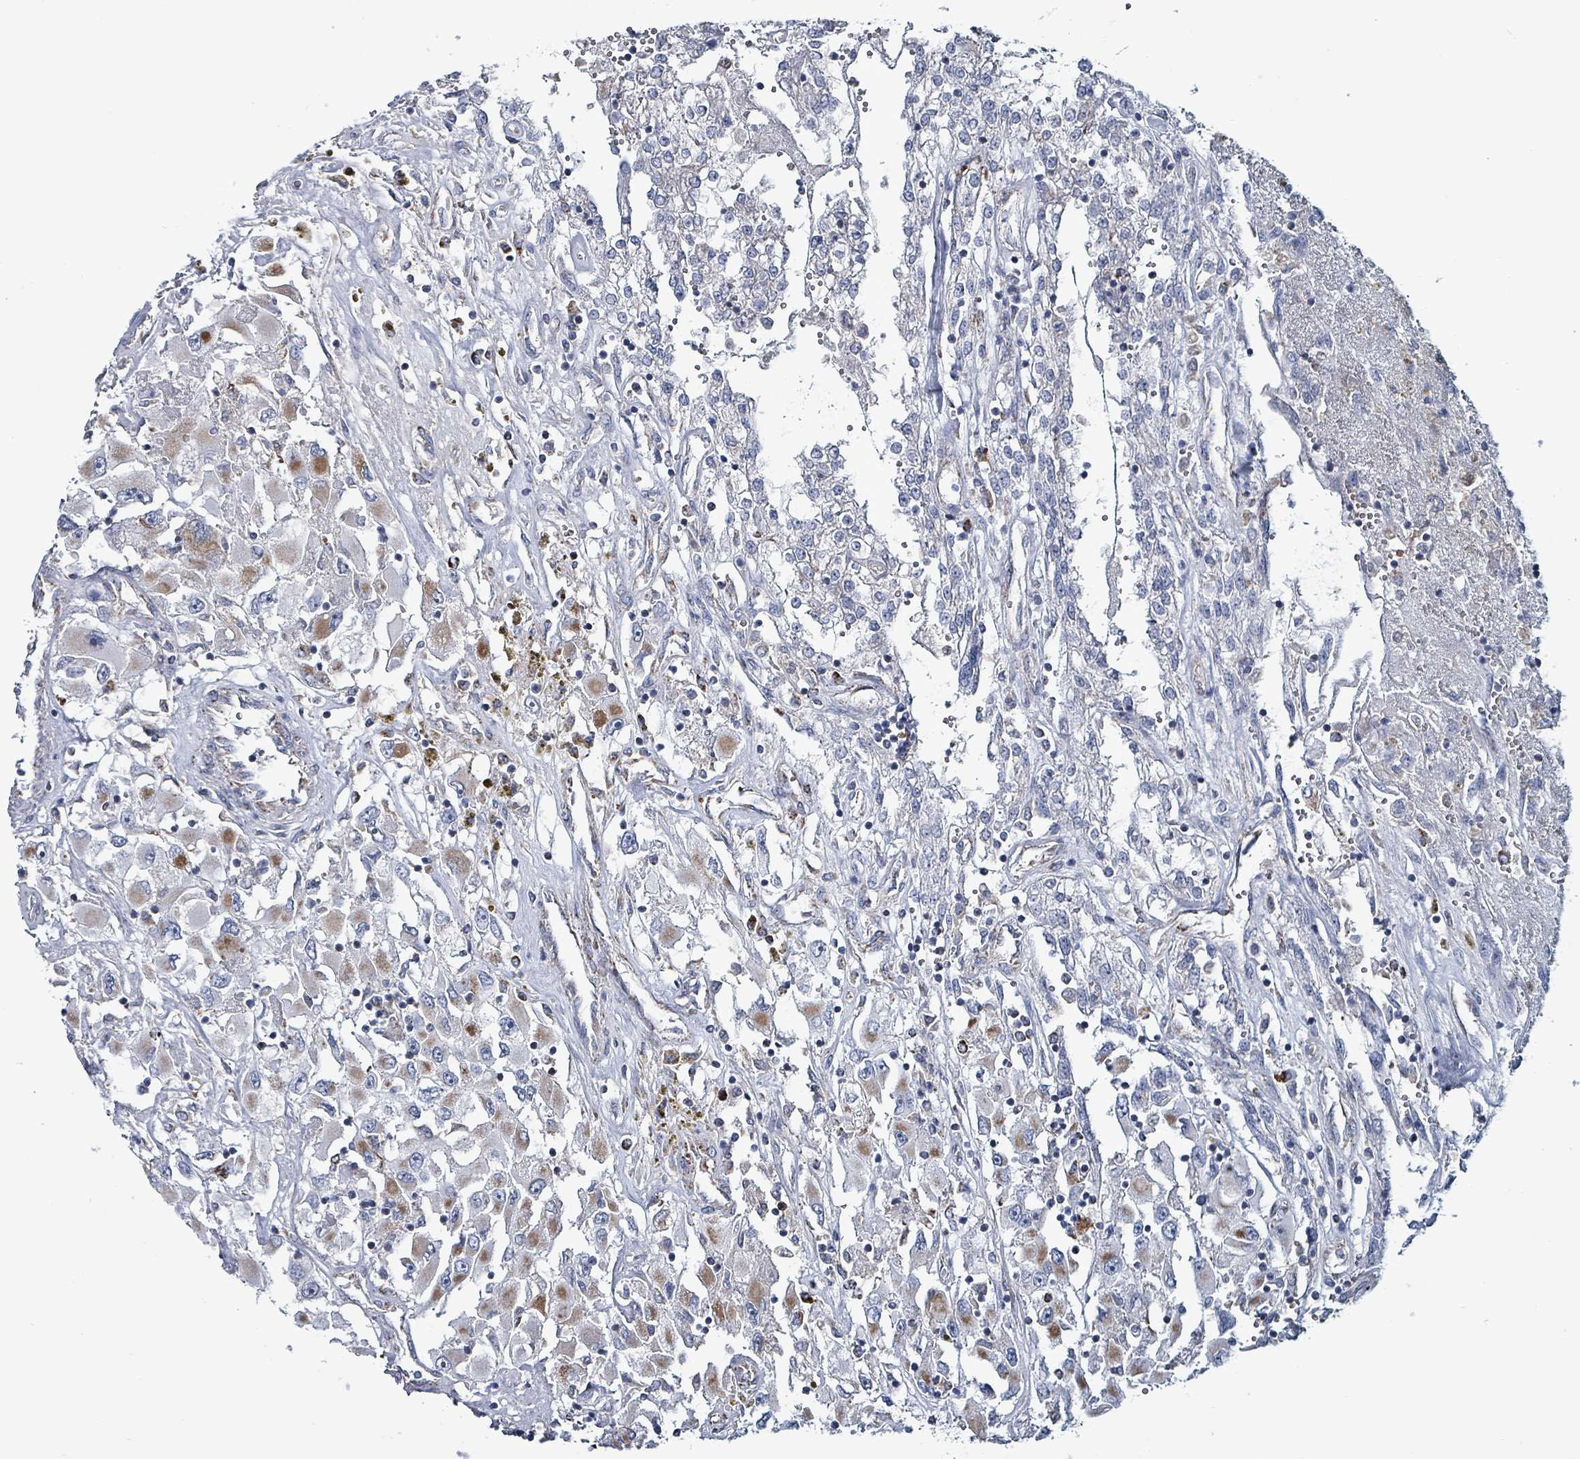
{"staining": {"intensity": "moderate", "quantity": "25%-75%", "location": "cytoplasmic/membranous"}, "tissue": "renal cancer", "cell_type": "Tumor cells", "image_type": "cancer", "snomed": [{"axis": "morphology", "description": "Adenocarcinoma, NOS"}, {"axis": "topography", "description": "Kidney"}], "caption": "Adenocarcinoma (renal) stained with a brown dye reveals moderate cytoplasmic/membranous positive positivity in approximately 25%-75% of tumor cells.", "gene": "IDH3B", "patient": {"sex": "female", "age": 52}}